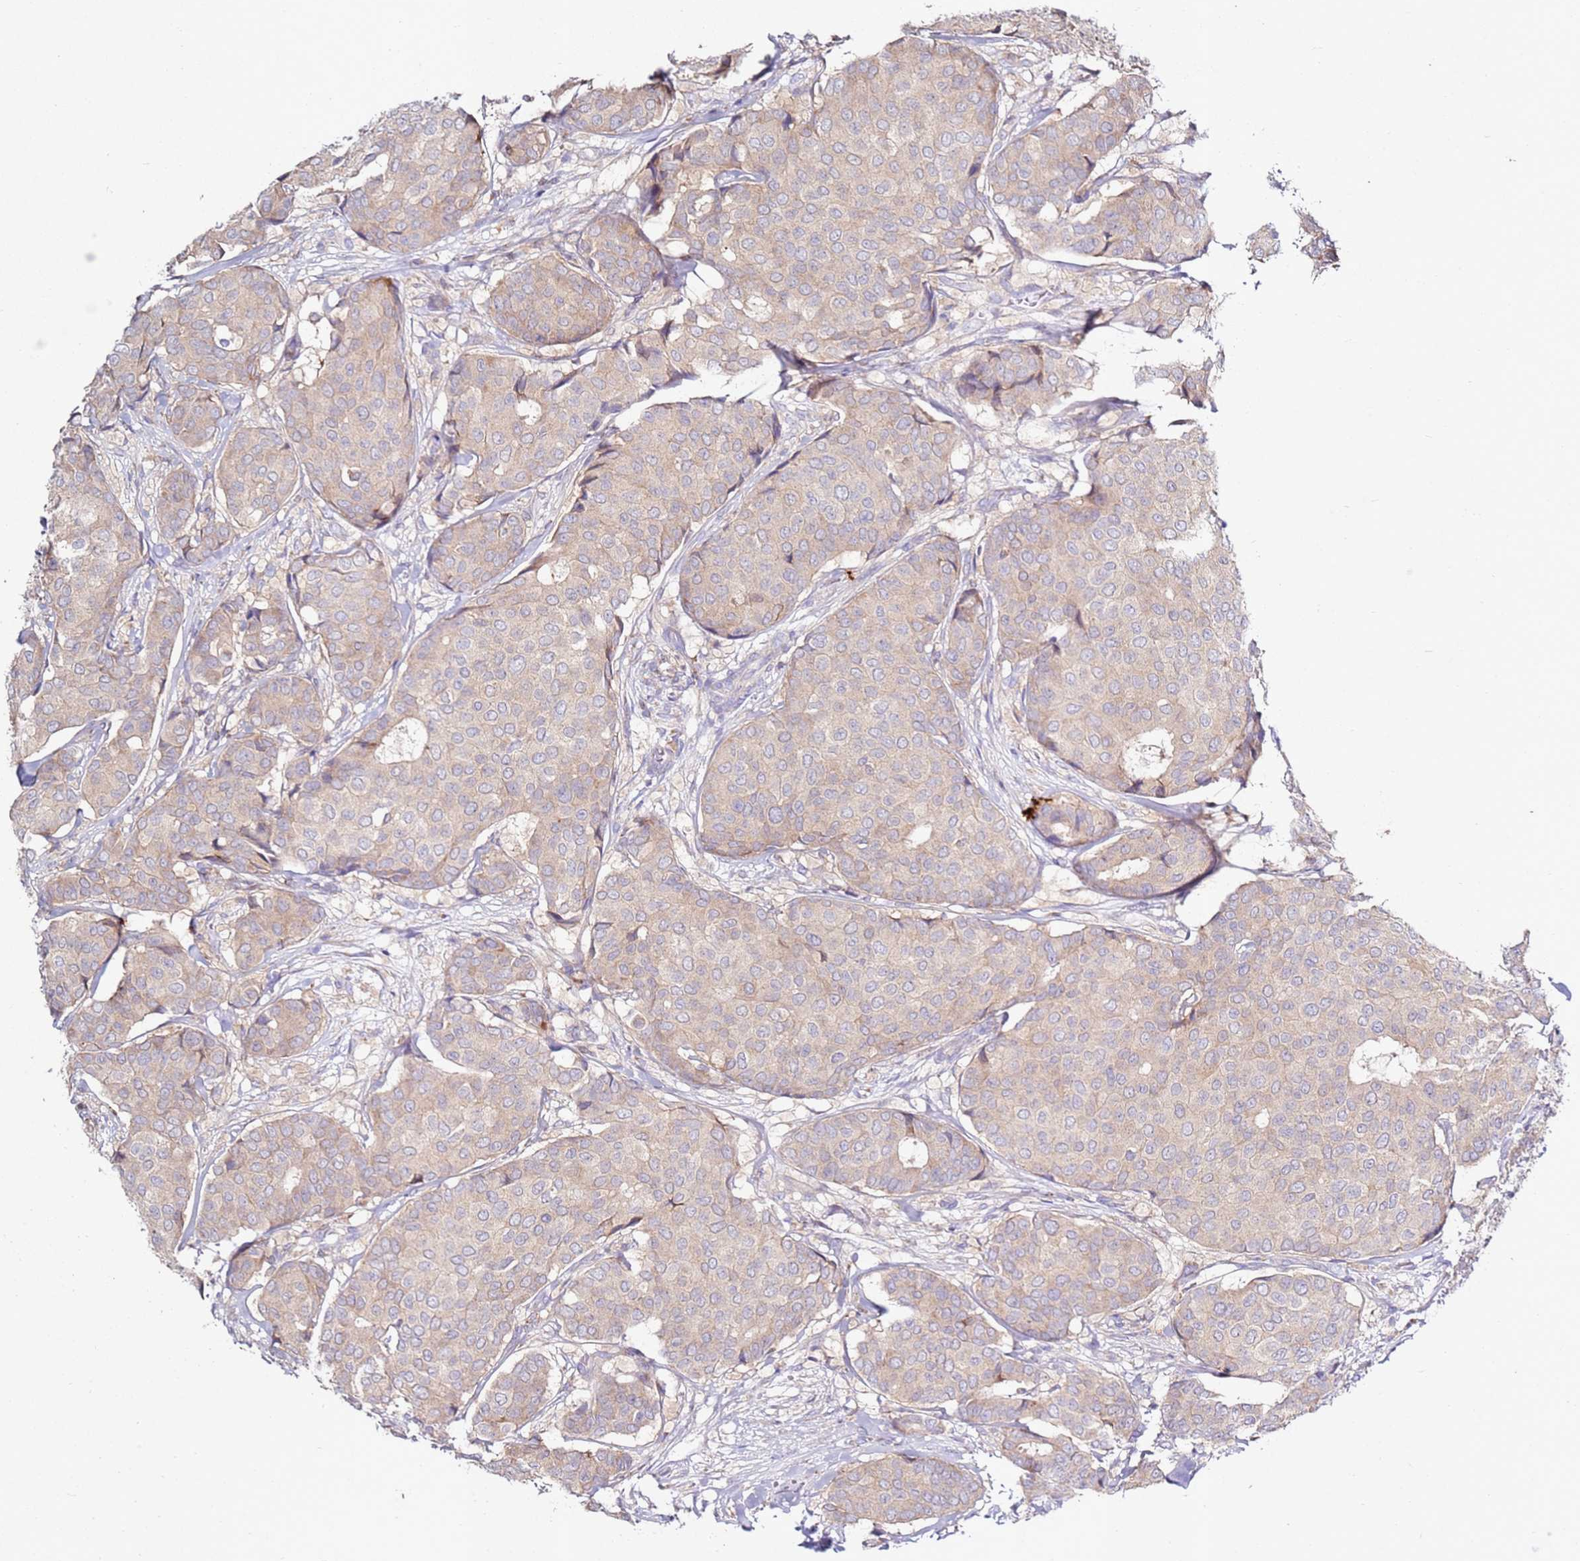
{"staining": {"intensity": "weak", "quantity": "<25%", "location": "cytoplasmic/membranous"}, "tissue": "breast cancer", "cell_type": "Tumor cells", "image_type": "cancer", "snomed": [{"axis": "morphology", "description": "Duct carcinoma"}, {"axis": "topography", "description": "Breast"}], "caption": "High power microscopy photomicrograph of an IHC histopathology image of intraductal carcinoma (breast), revealing no significant staining in tumor cells.", "gene": "CNOT9", "patient": {"sex": "female", "age": 75}}